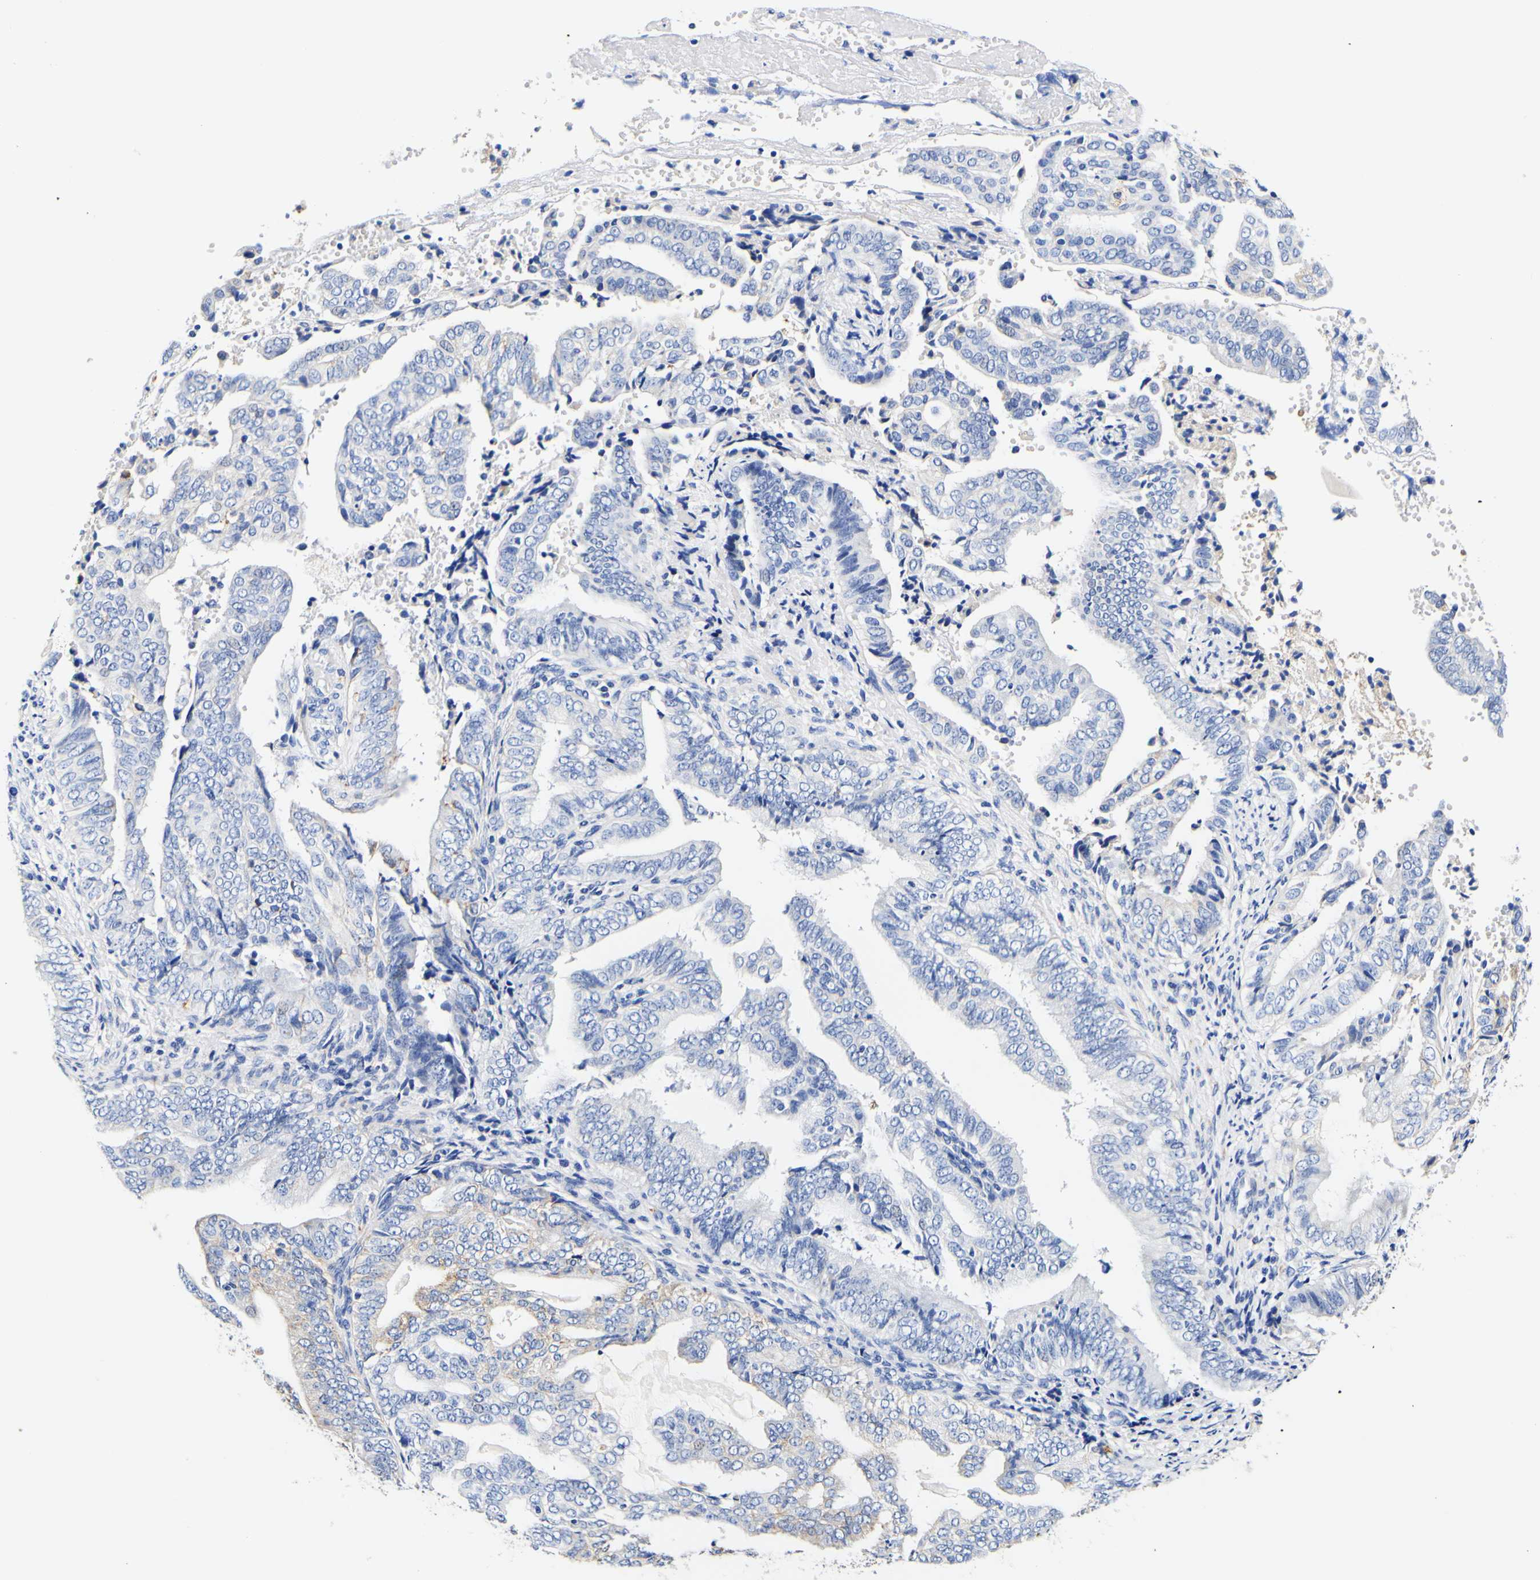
{"staining": {"intensity": "weak", "quantity": "<25%", "location": "cytoplasmic/membranous"}, "tissue": "endometrial cancer", "cell_type": "Tumor cells", "image_type": "cancer", "snomed": [{"axis": "morphology", "description": "Adenocarcinoma, NOS"}, {"axis": "topography", "description": "Endometrium"}], "caption": "Endometrial cancer was stained to show a protein in brown. There is no significant staining in tumor cells.", "gene": "CAMK4", "patient": {"sex": "female", "age": 58}}